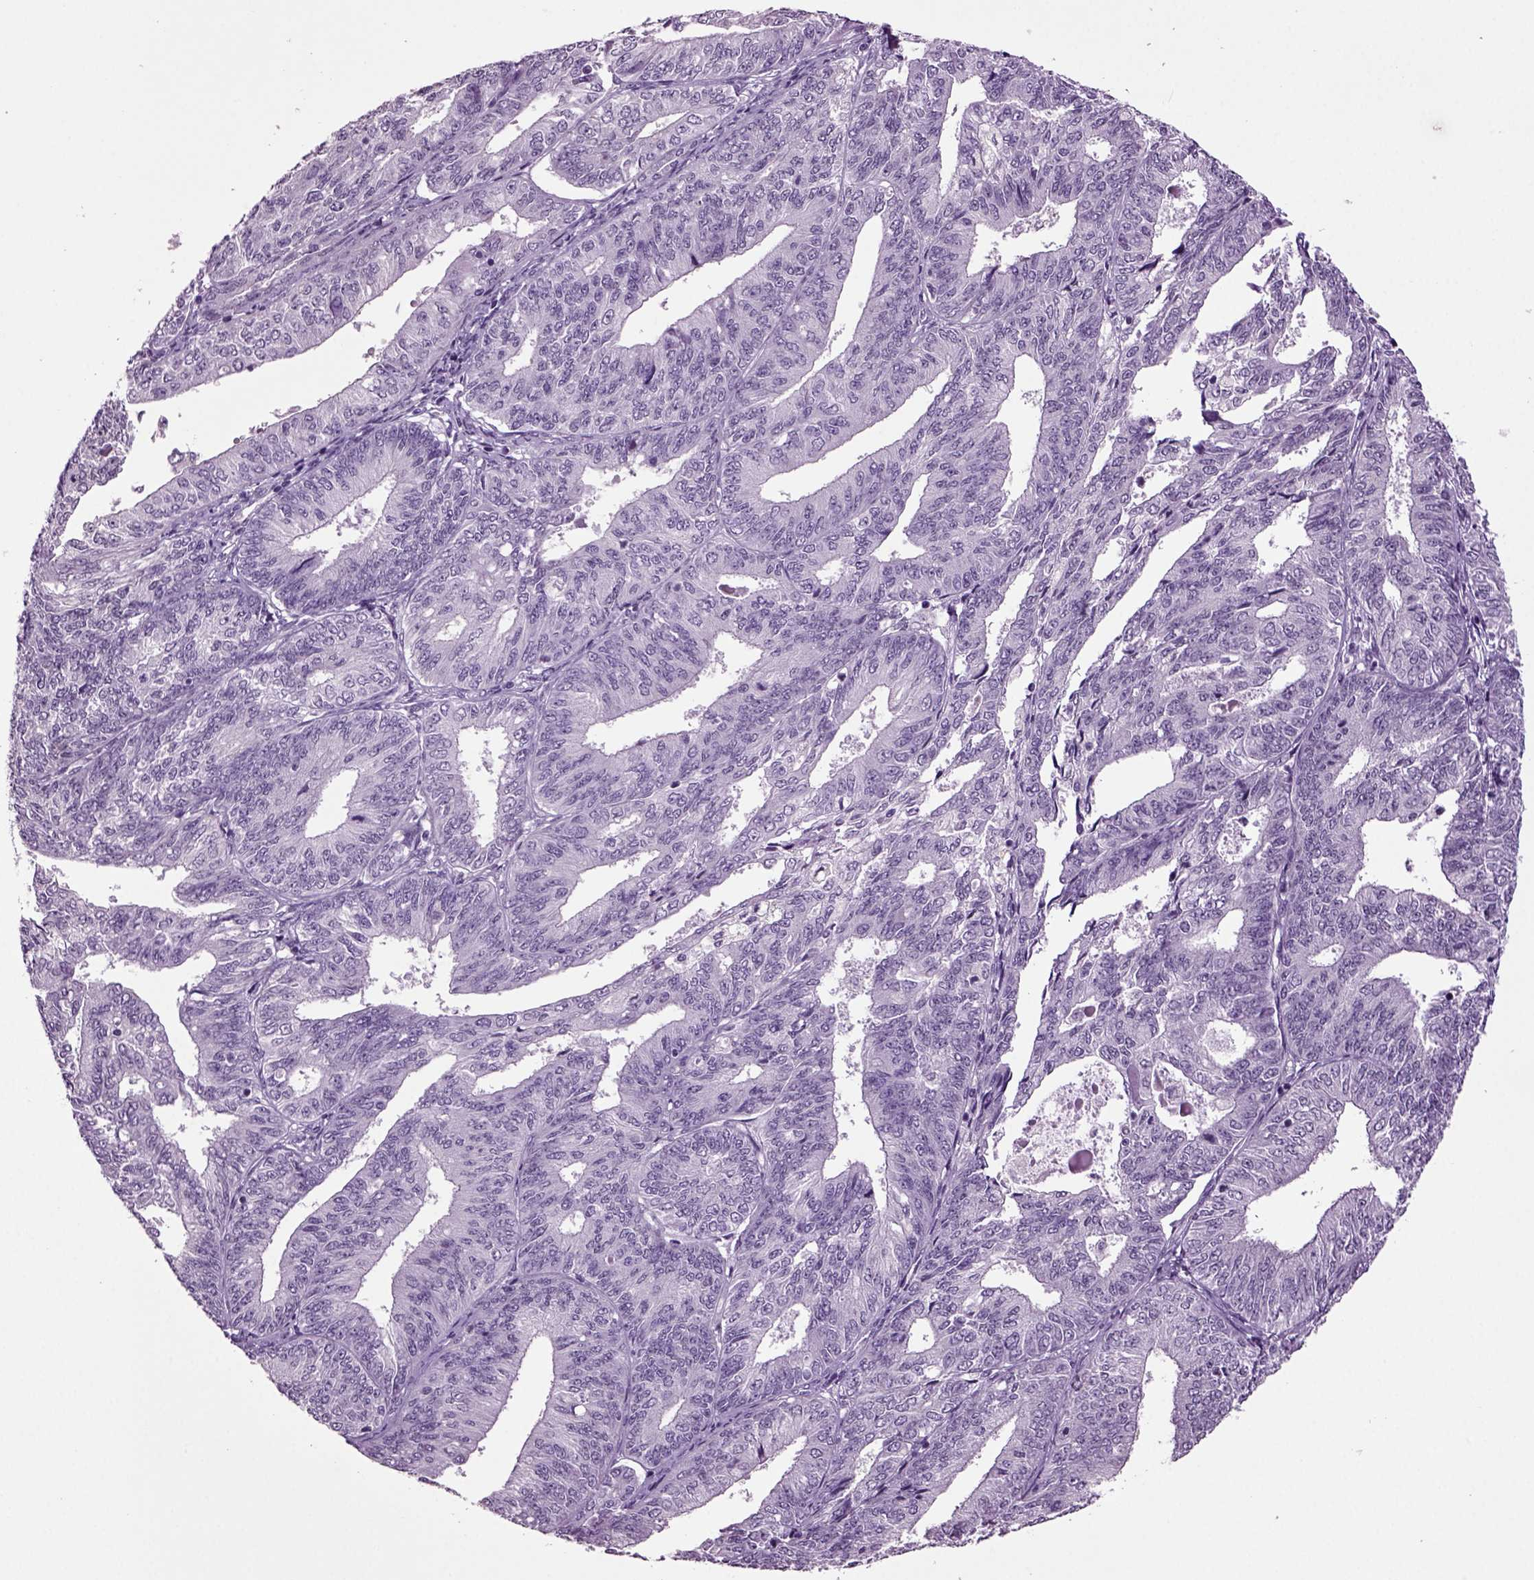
{"staining": {"intensity": "negative", "quantity": "none", "location": "none"}, "tissue": "endometrial cancer", "cell_type": "Tumor cells", "image_type": "cancer", "snomed": [{"axis": "morphology", "description": "Adenocarcinoma, NOS"}, {"axis": "topography", "description": "Endometrium"}], "caption": "The immunohistochemistry image has no significant positivity in tumor cells of endometrial cancer (adenocarcinoma) tissue.", "gene": "SLC17A6", "patient": {"sex": "female", "age": 58}}